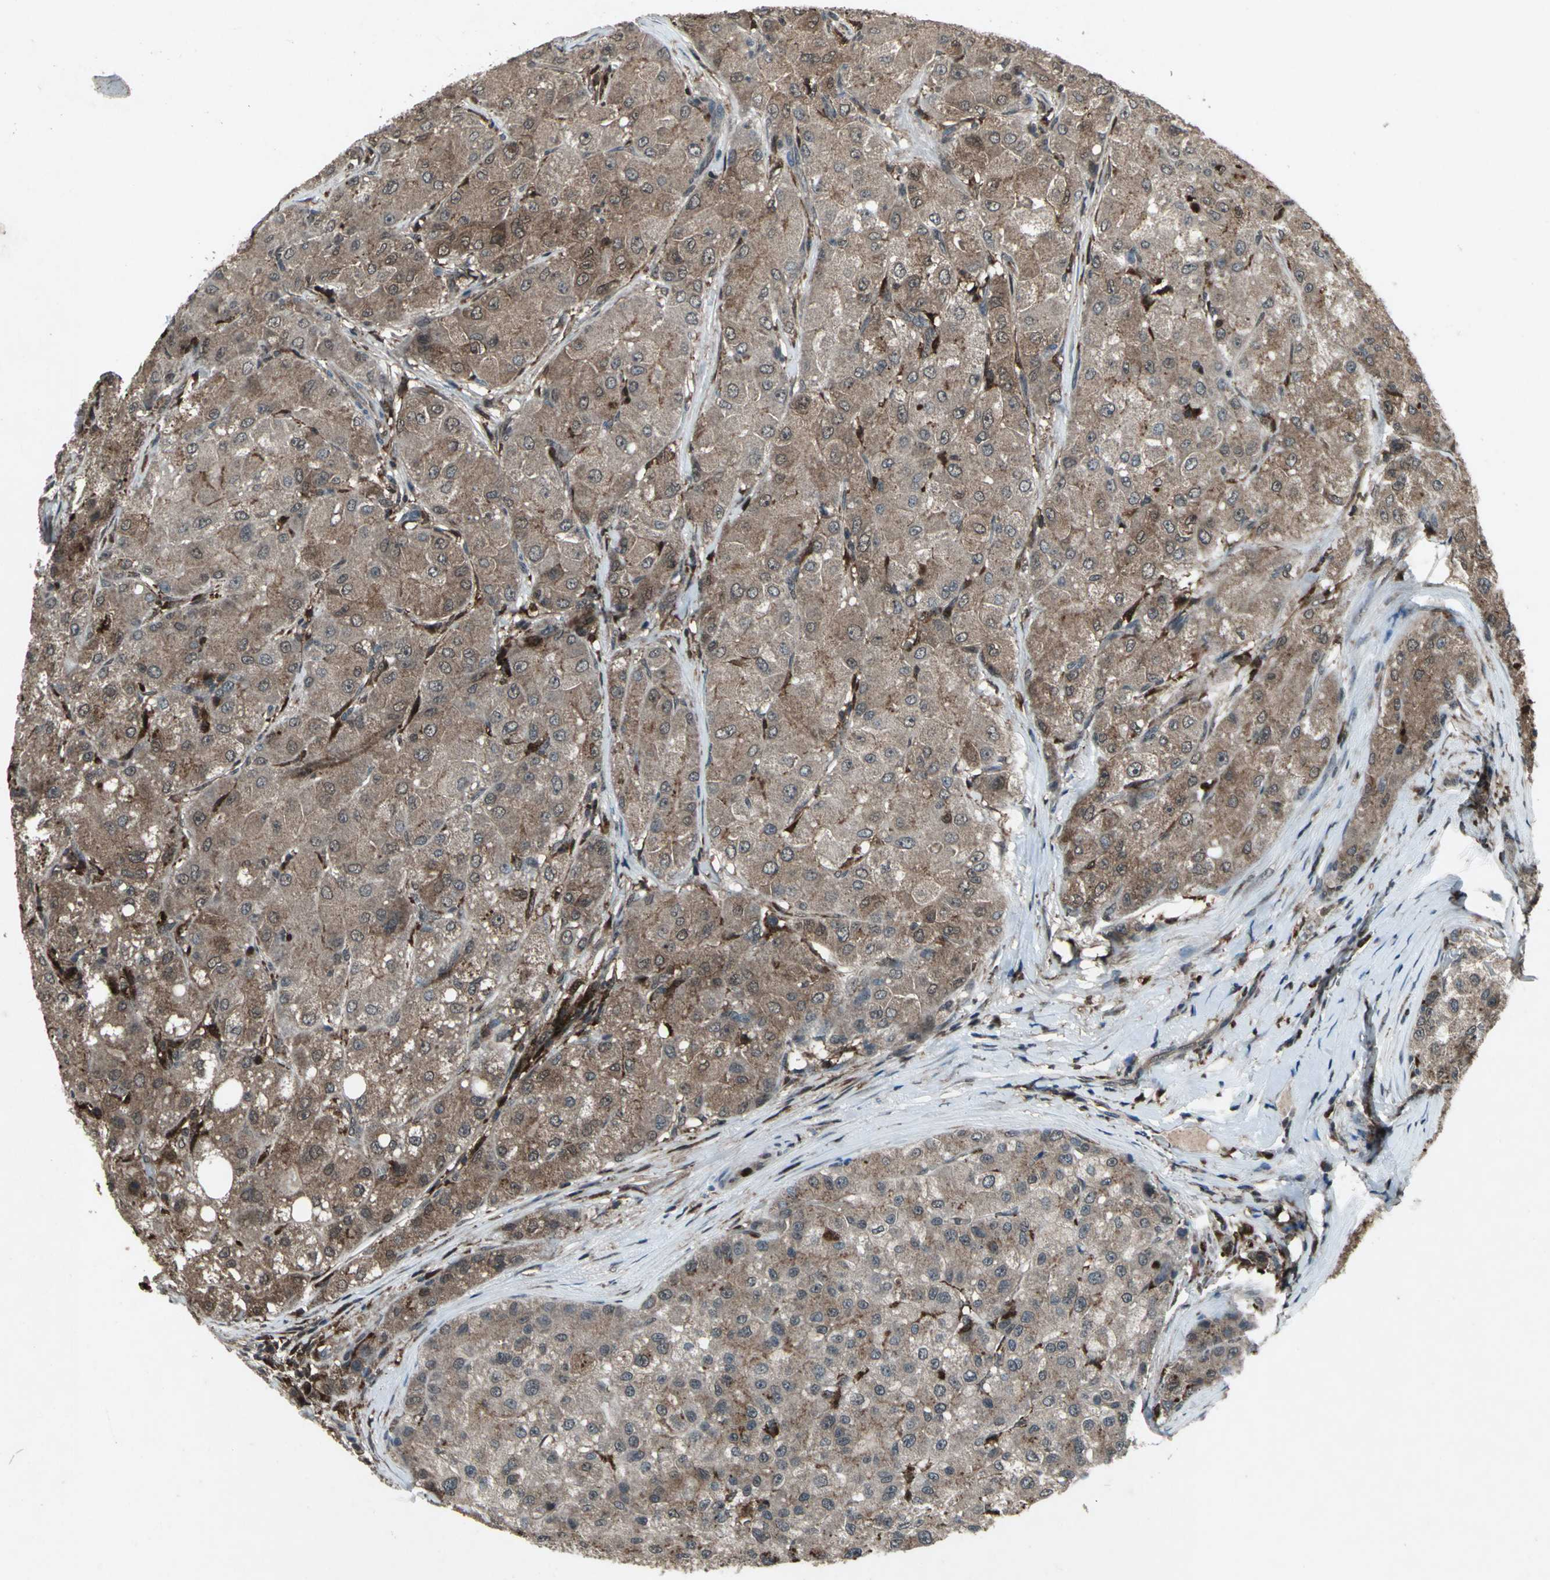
{"staining": {"intensity": "moderate", "quantity": ">75%", "location": "cytoplasmic/membranous"}, "tissue": "liver cancer", "cell_type": "Tumor cells", "image_type": "cancer", "snomed": [{"axis": "morphology", "description": "Carcinoma, Hepatocellular, NOS"}, {"axis": "topography", "description": "Liver"}], "caption": "About >75% of tumor cells in hepatocellular carcinoma (liver) reveal moderate cytoplasmic/membranous protein expression as visualized by brown immunohistochemical staining.", "gene": "PYCARD", "patient": {"sex": "male", "age": 80}}